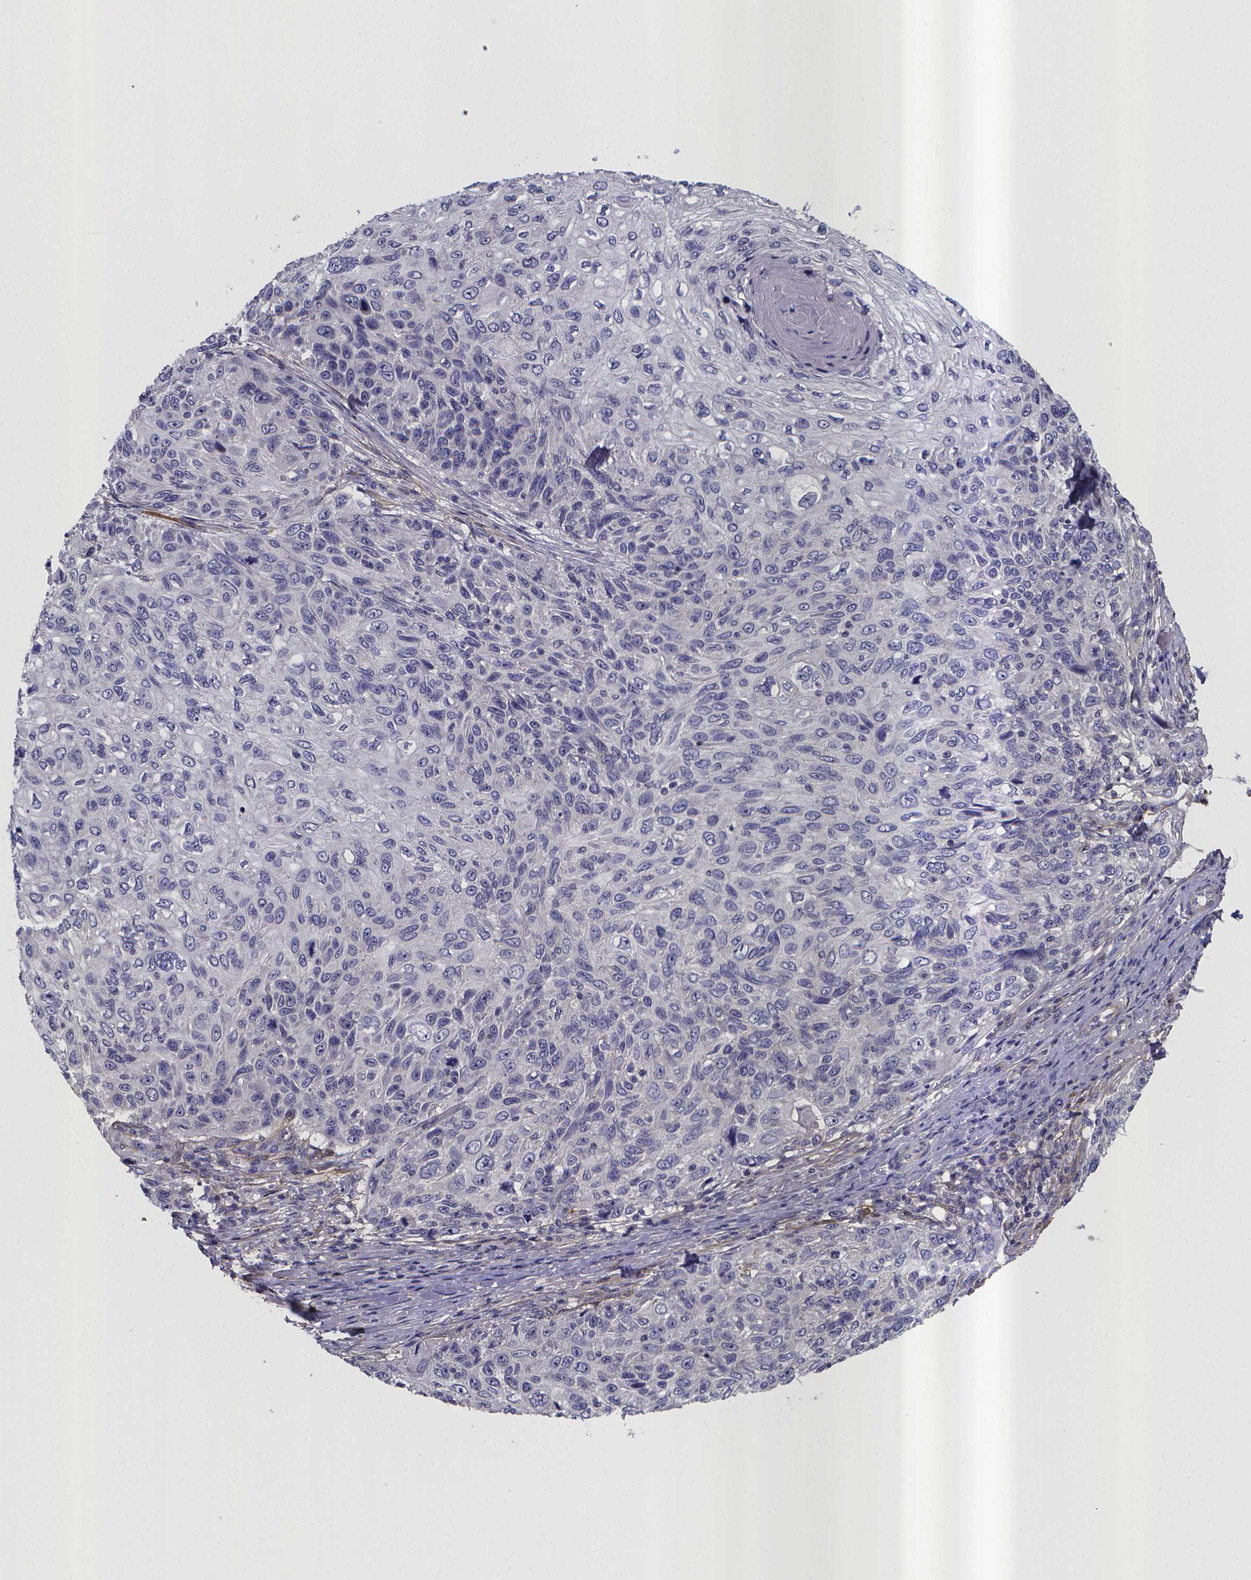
{"staining": {"intensity": "negative", "quantity": "none", "location": "none"}, "tissue": "skin cancer", "cell_type": "Tumor cells", "image_type": "cancer", "snomed": [{"axis": "morphology", "description": "Squamous cell carcinoma, NOS"}, {"axis": "topography", "description": "Skin"}], "caption": "IHC photomicrograph of human squamous cell carcinoma (skin) stained for a protein (brown), which shows no positivity in tumor cells.", "gene": "RERG", "patient": {"sex": "male", "age": 92}}